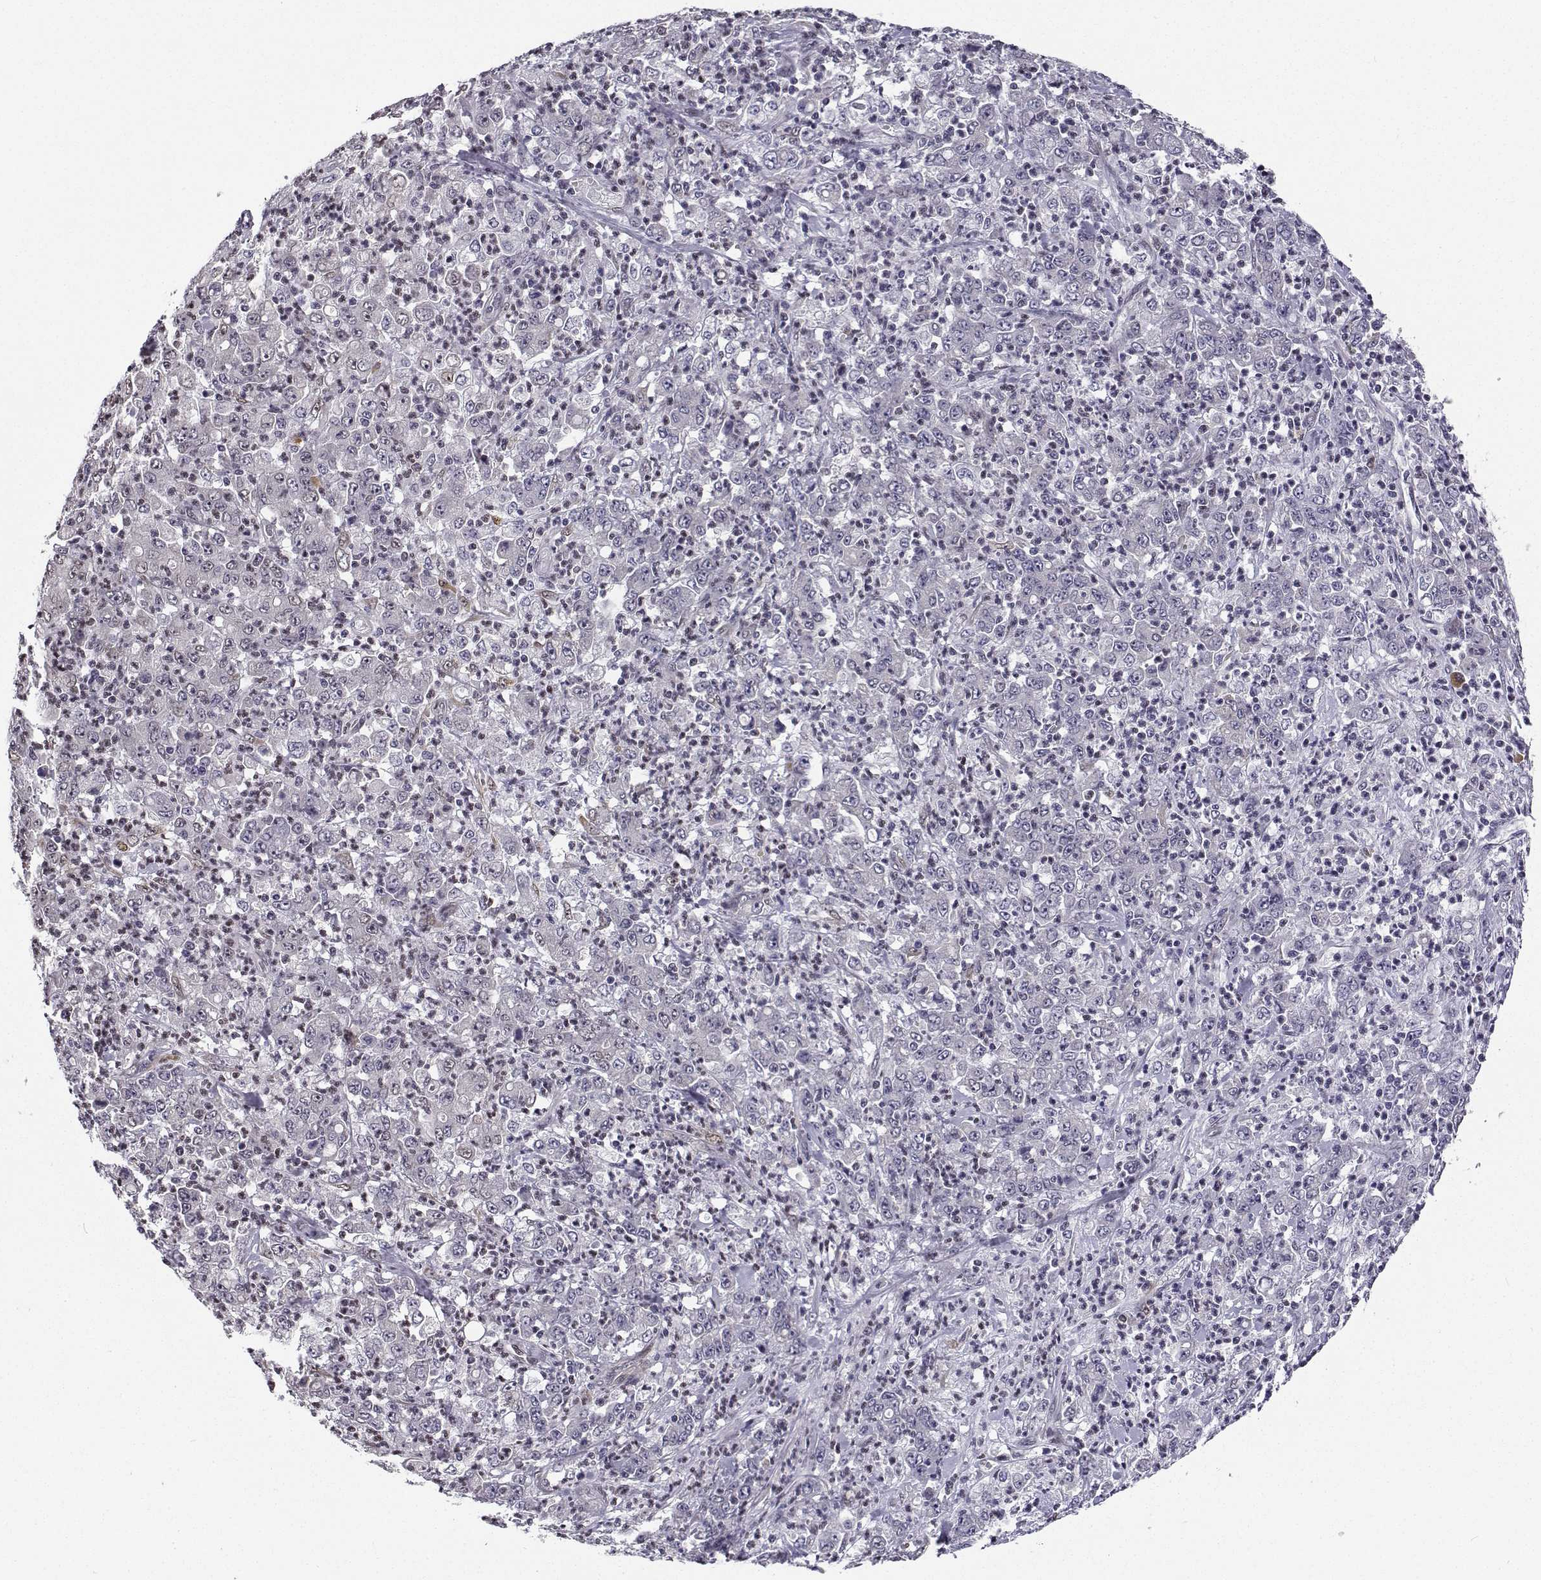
{"staining": {"intensity": "negative", "quantity": "none", "location": "none"}, "tissue": "stomach cancer", "cell_type": "Tumor cells", "image_type": "cancer", "snomed": [{"axis": "morphology", "description": "Adenocarcinoma, NOS"}, {"axis": "topography", "description": "Stomach, lower"}], "caption": "This is an immunohistochemistry (IHC) image of human stomach adenocarcinoma. There is no positivity in tumor cells.", "gene": "PHGDH", "patient": {"sex": "female", "age": 71}}